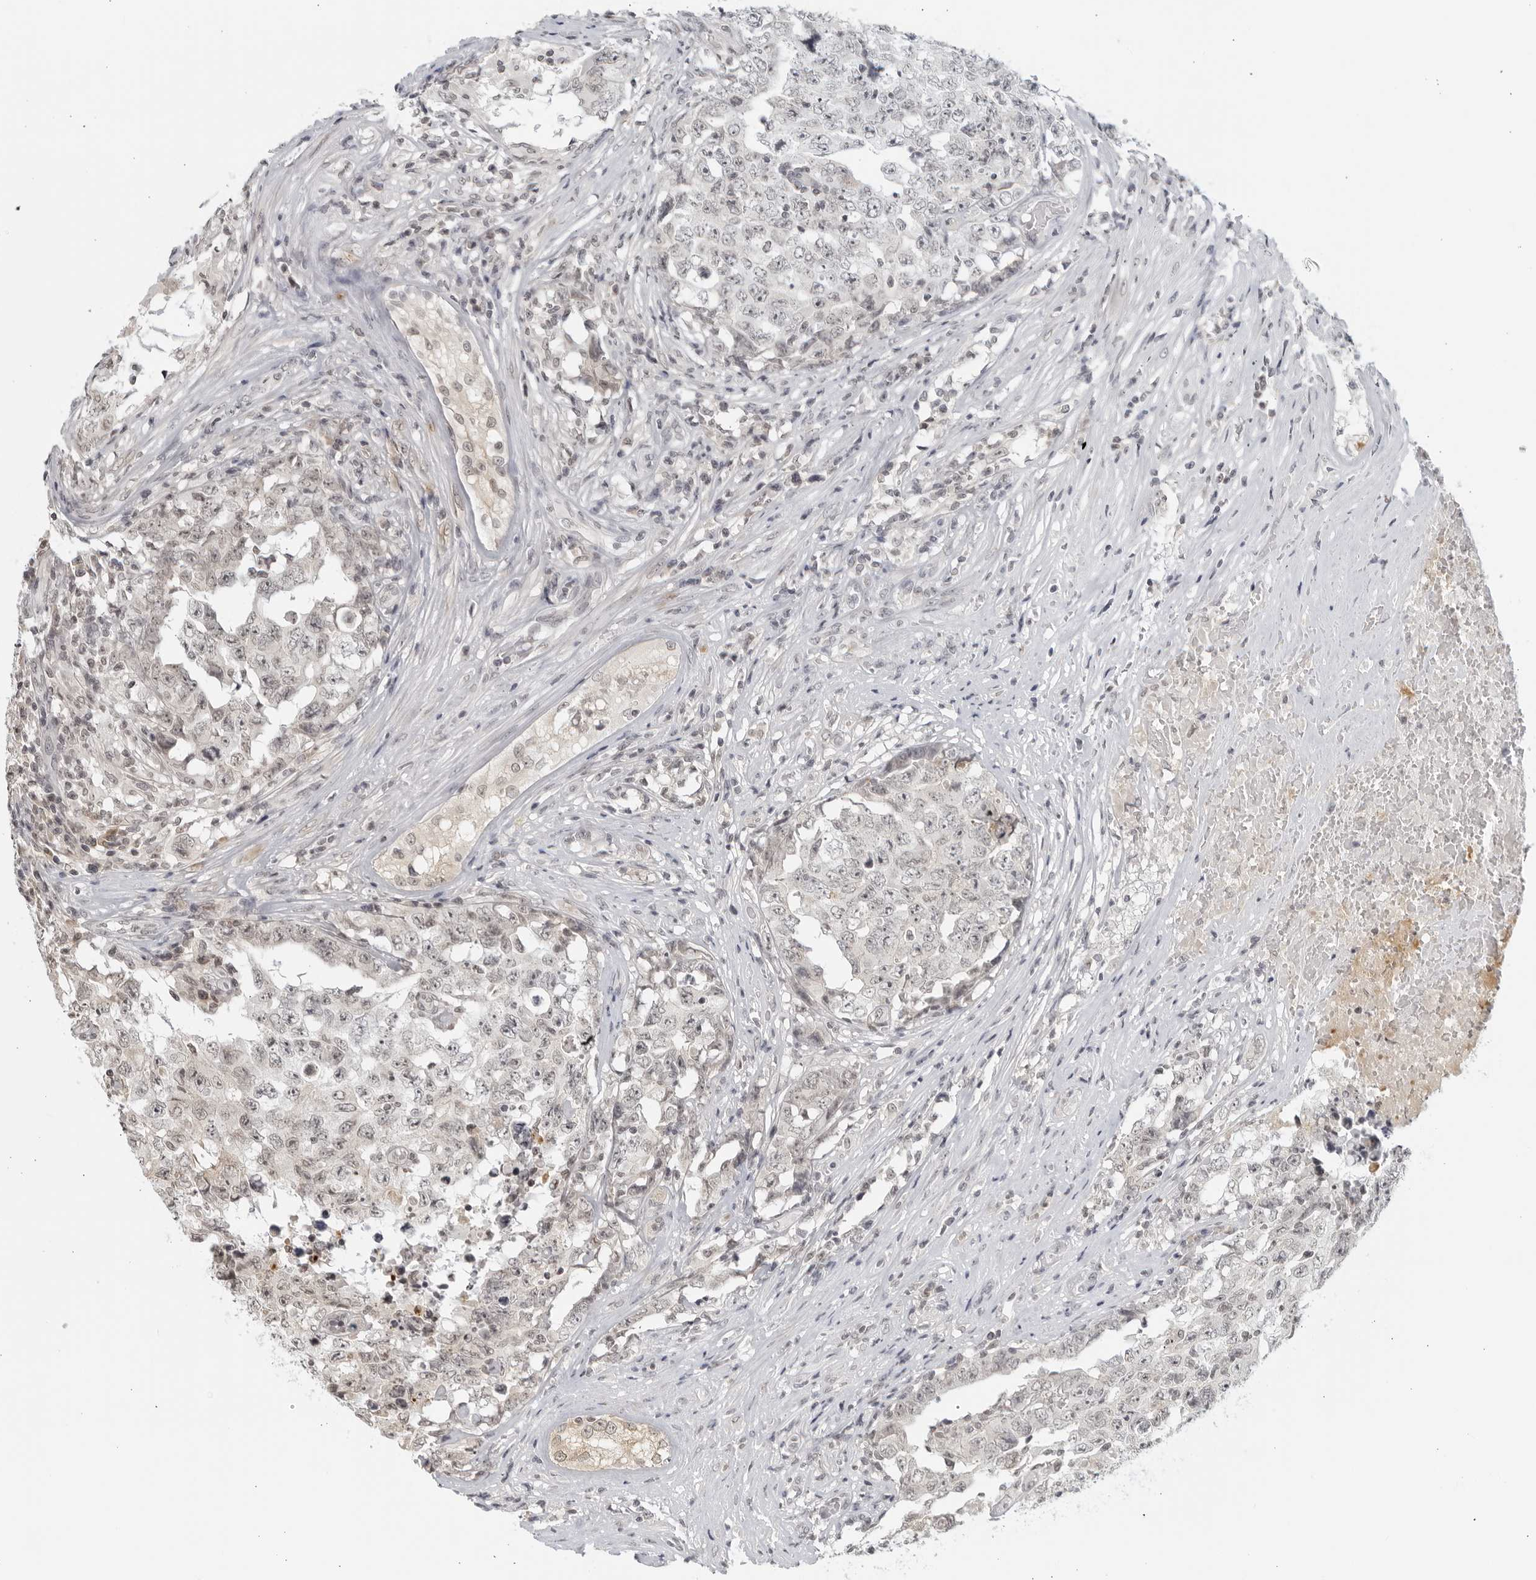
{"staining": {"intensity": "negative", "quantity": "none", "location": "none"}, "tissue": "testis cancer", "cell_type": "Tumor cells", "image_type": "cancer", "snomed": [{"axis": "morphology", "description": "Carcinoma, Embryonal, NOS"}, {"axis": "topography", "description": "Testis"}], "caption": "The image shows no staining of tumor cells in testis cancer.", "gene": "RAB11FIP3", "patient": {"sex": "male", "age": 26}}